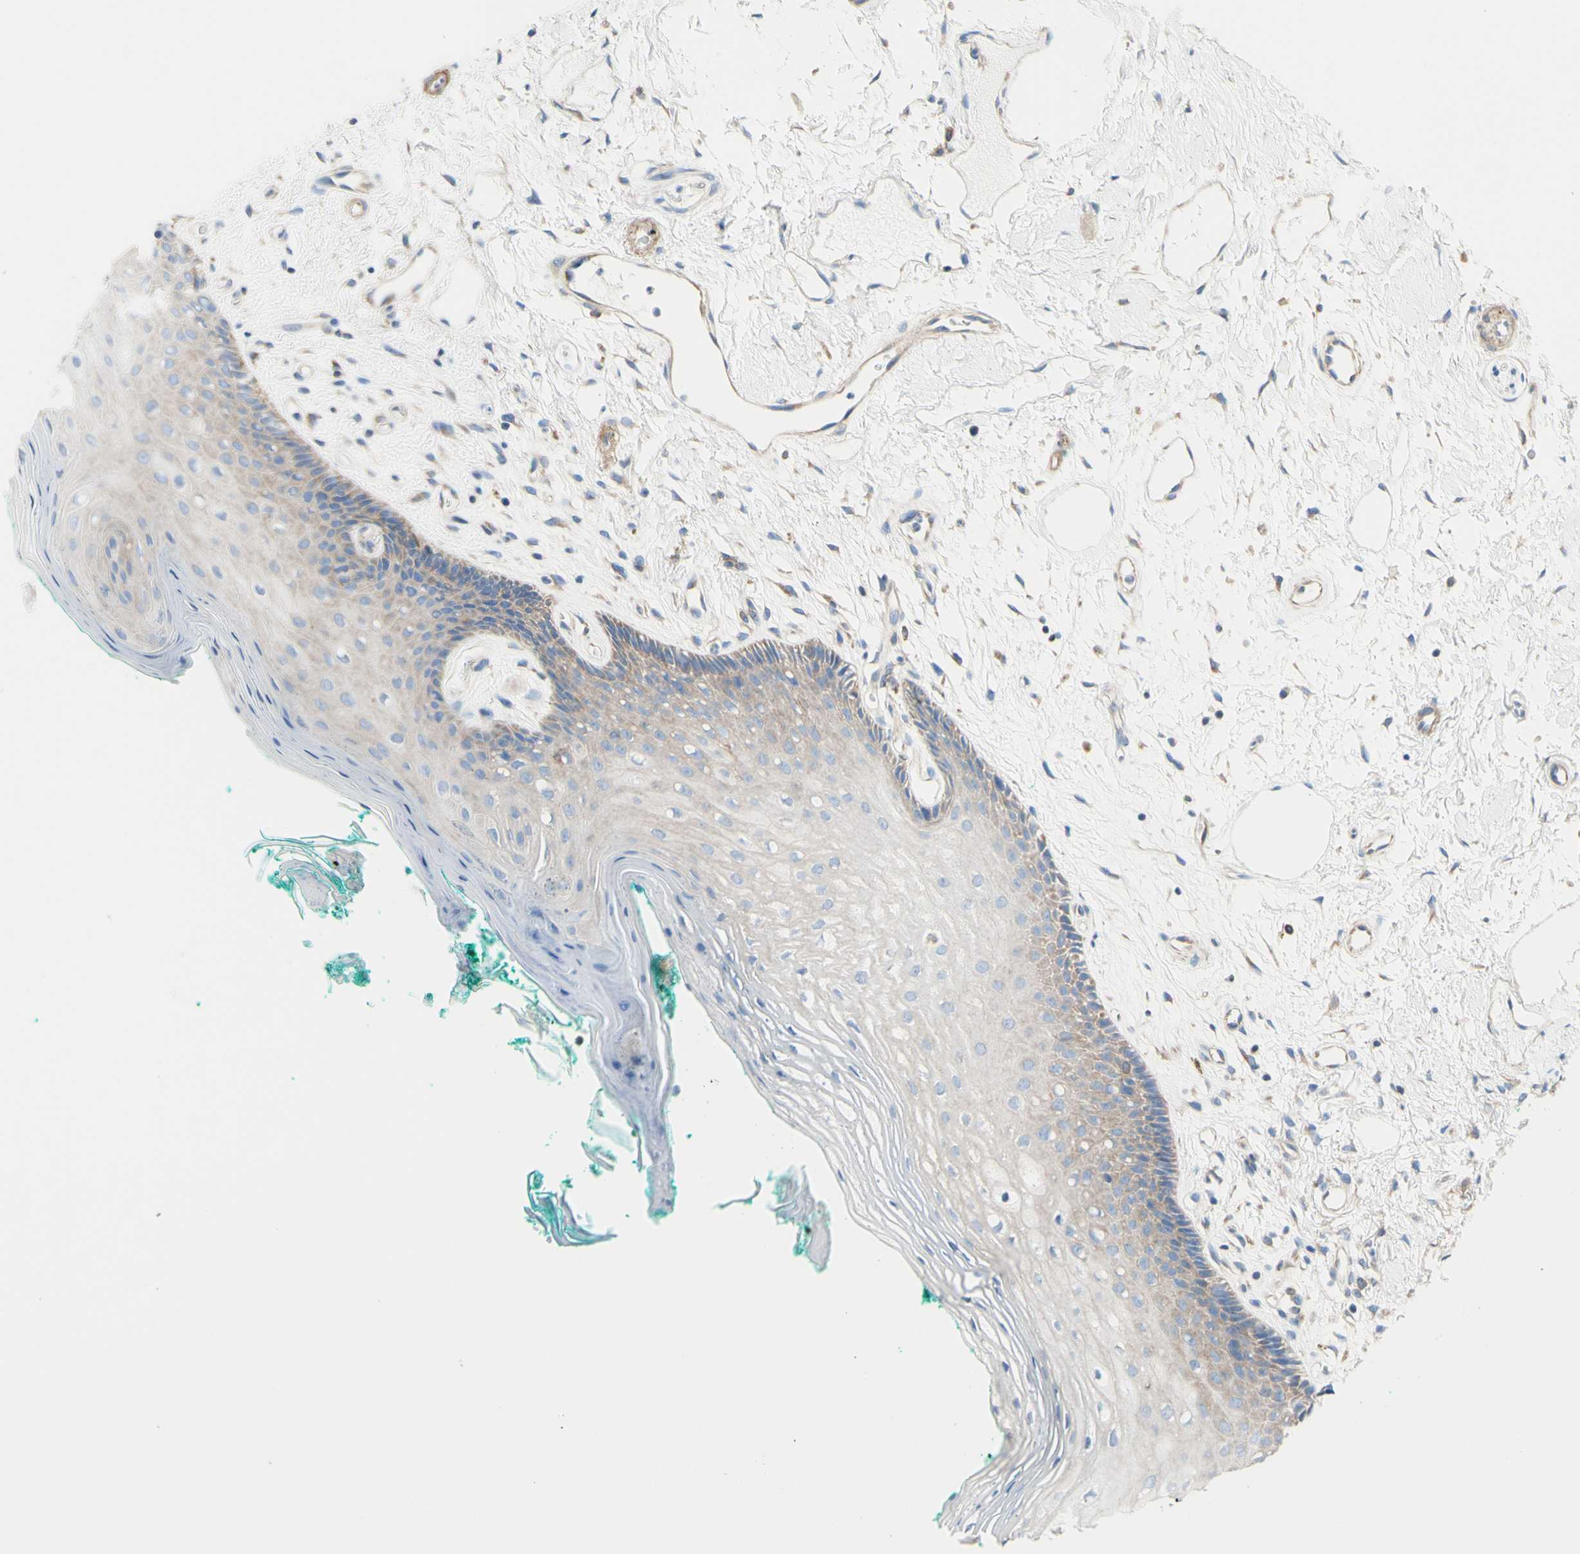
{"staining": {"intensity": "weak", "quantity": "<25%", "location": "cytoplasmic/membranous"}, "tissue": "oral mucosa", "cell_type": "Squamous epithelial cells", "image_type": "normal", "snomed": [{"axis": "morphology", "description": "Normal tissue, NOS"}, {"axis": "topography", "description": "Skeletal muscle"}, {"axis": "topography", "description": "Oral tissue"}, {"axis": "topography", "description": "Peripheral nerve tissue"}], "caption": "Squamous epithelial cells are negative for brown protein staining in unremarkable oral mucosa. (DAB (3,3'-diaminobenzidine) immunohistochemistry with hematoxylin counter stain).", "gene": "RETREG2", "patient": {"sex": "female", "age": 84}}